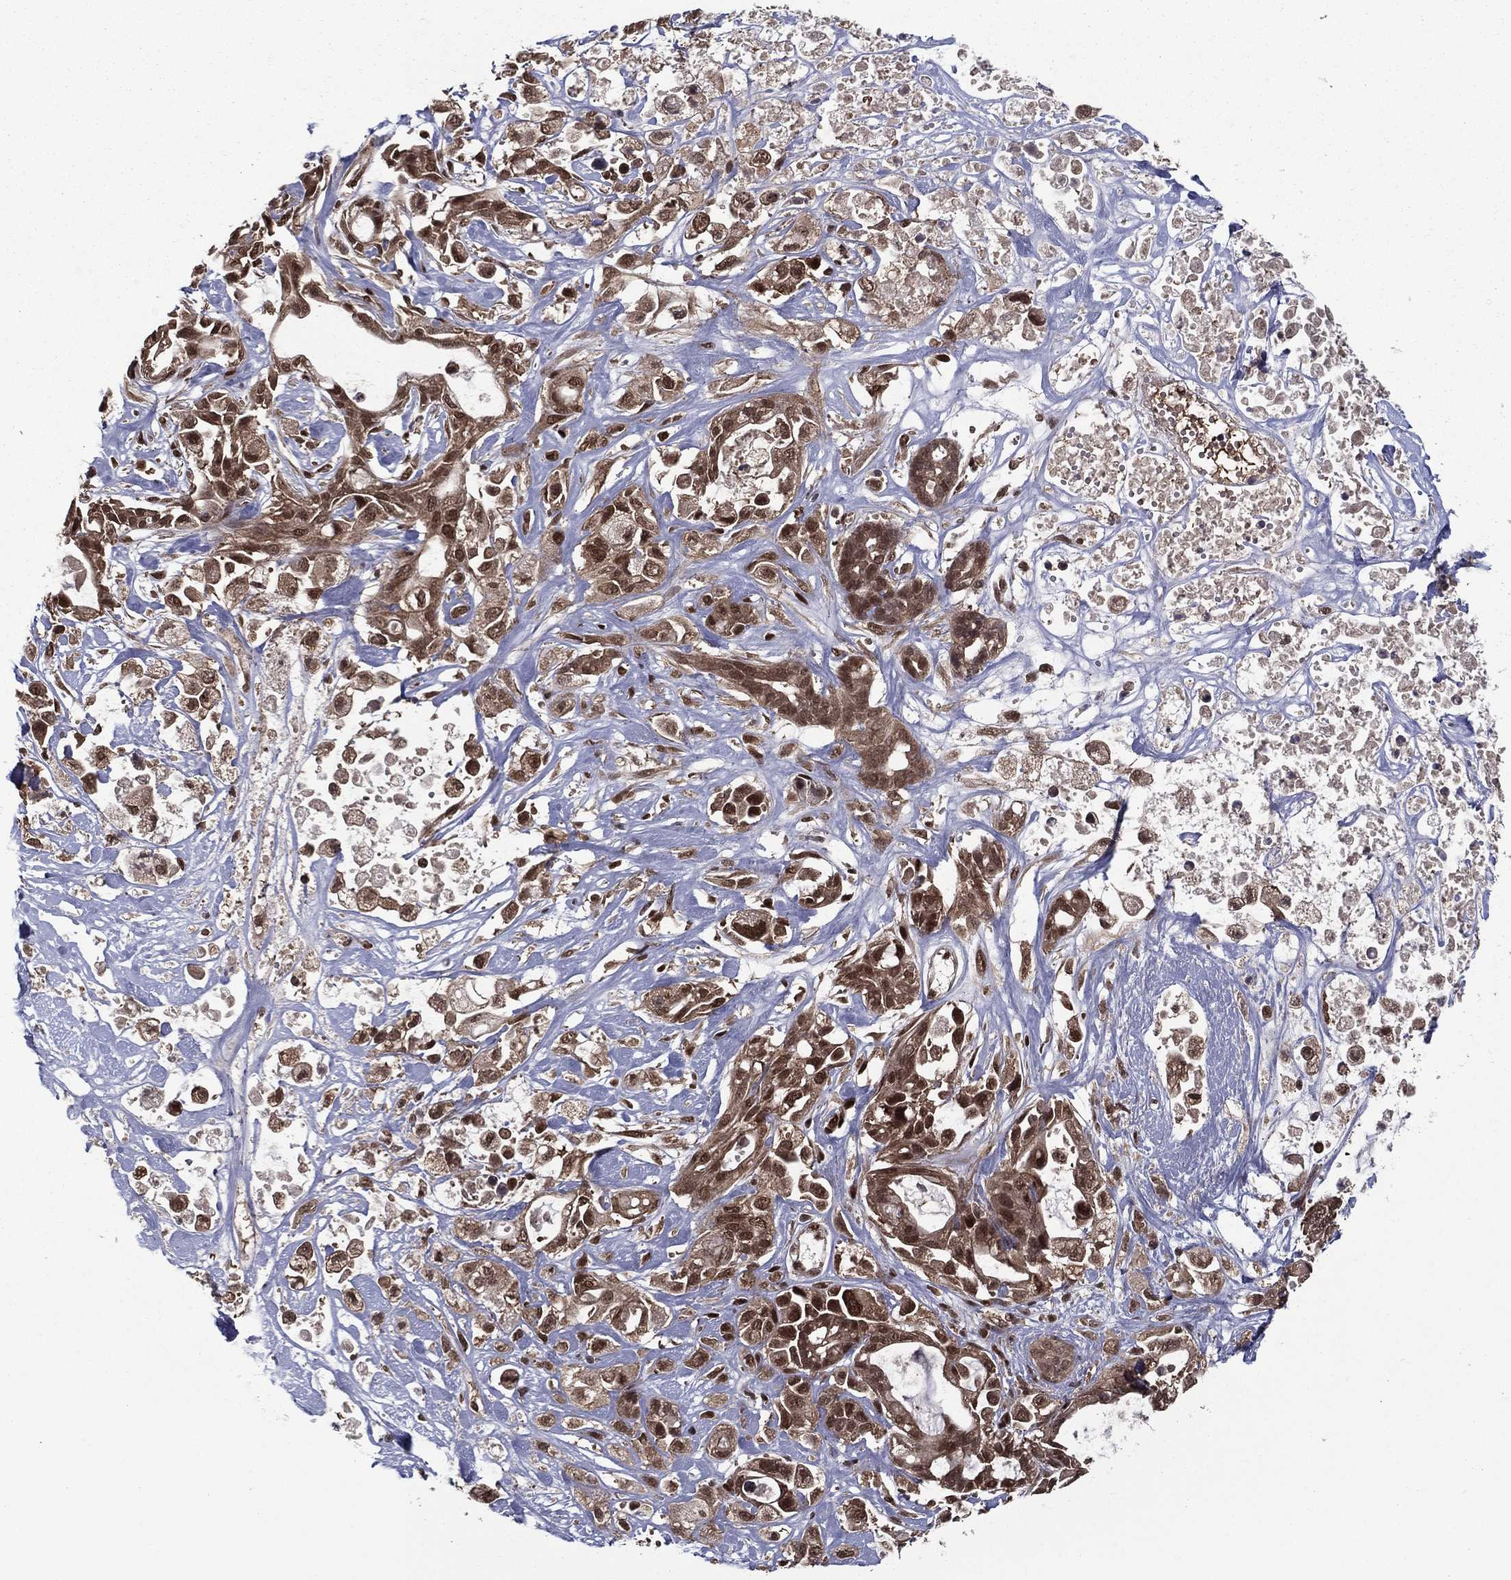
{"staining": {"intensity": "moderate", "quantity": ">75%", "location": "cytoplasmic/membranous,nuclear"}, "tissue": "pancreatic cancer", "cell_type": "Tumor cells", "image_type": "cancer", "snomed": [{"axis": "morphology", "description": "Adenocarcinoma, NOS"}, {"axis": "topography", "description": "Pancreas"}], "caption": "Pancreatic adenocarcinoma stained with a protein marker reveals moderate staining in tumor cells.", "gene": "CARM1", "patient": {"sex": "male", "age": 44}}